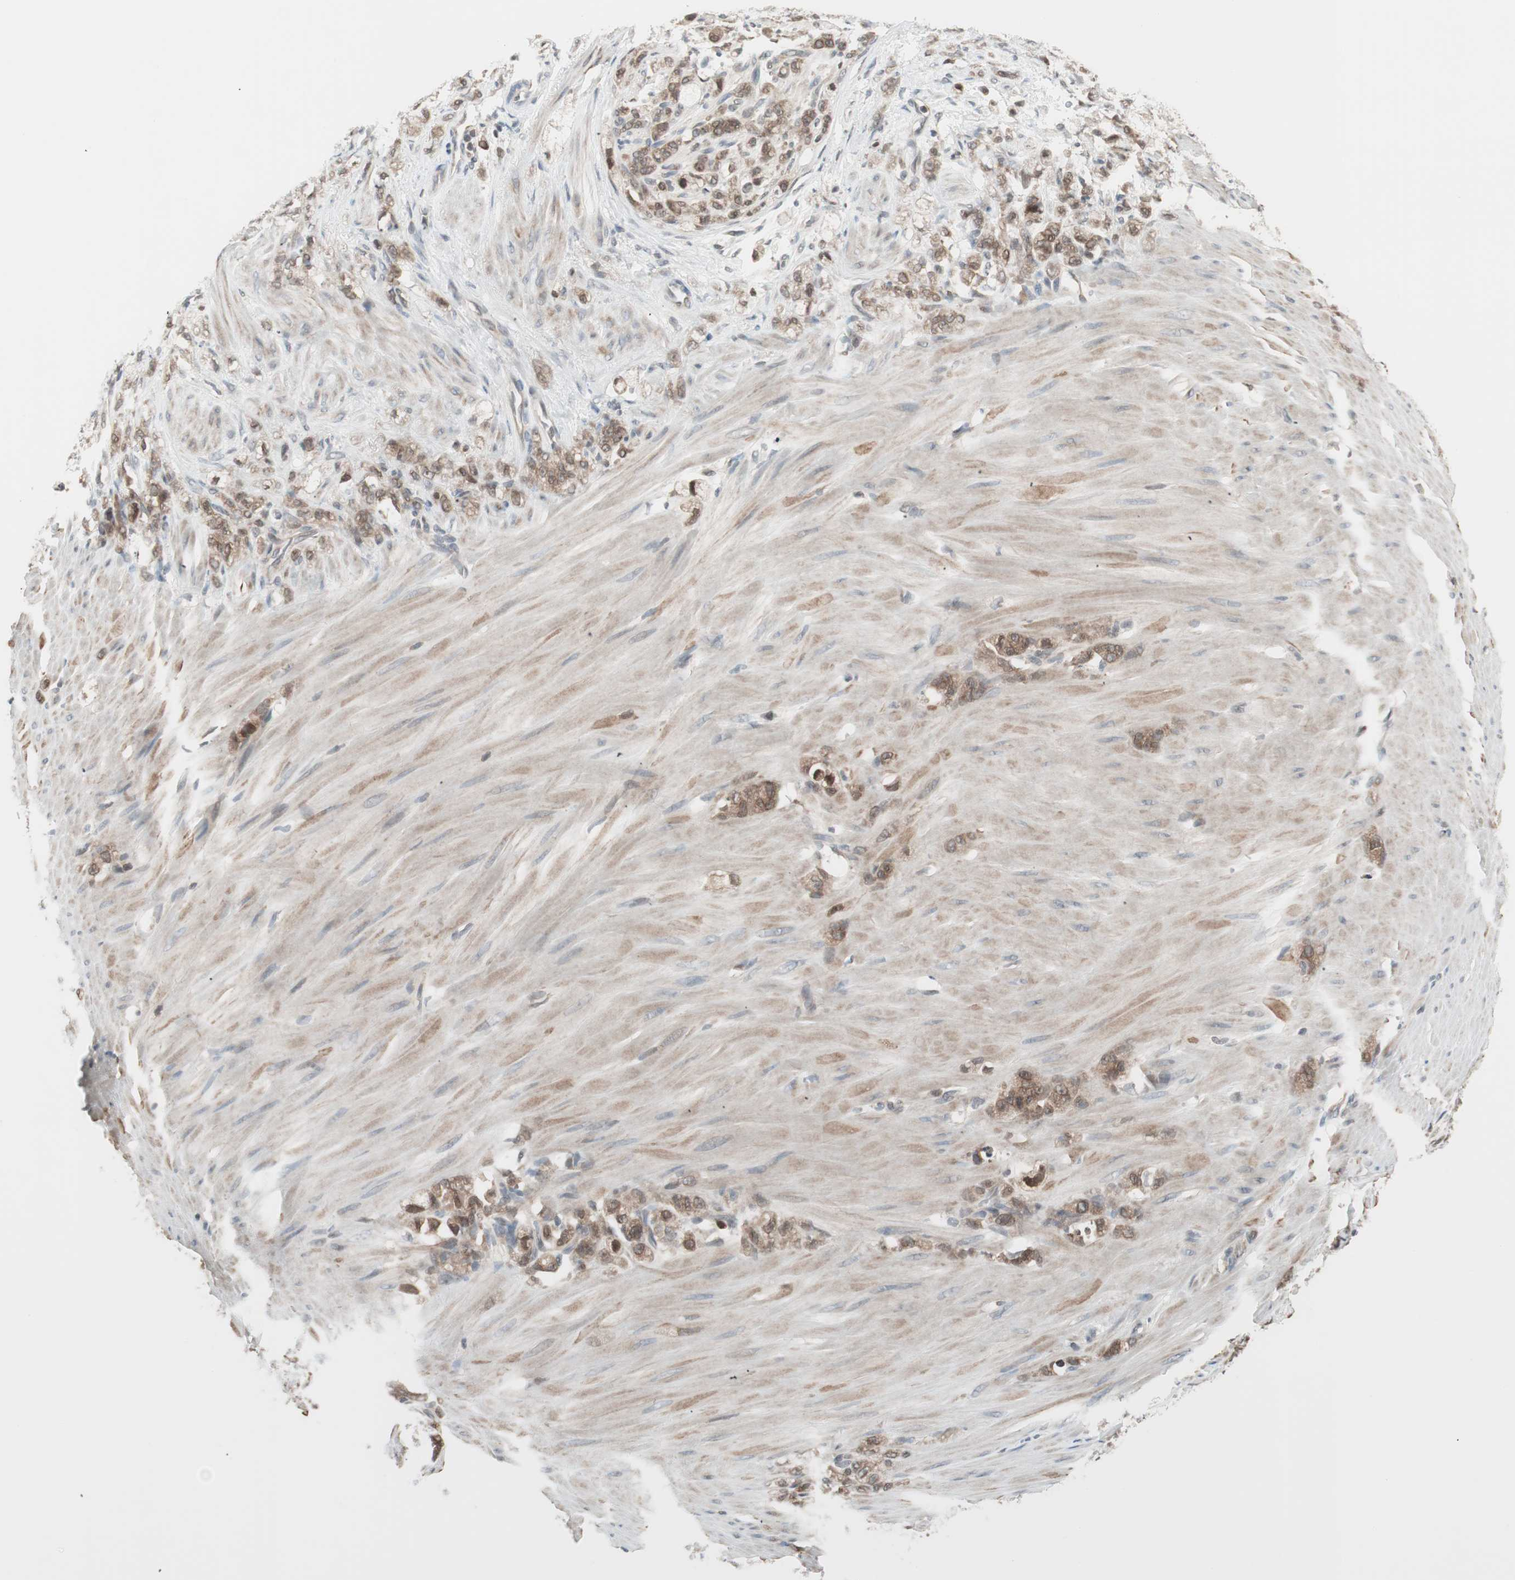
{"staining": {"intensity": "moderate", "quantity": ">75%", "location": "cytoplasmic/membranous"}, "tissue": "stomach cancer", "cell_type": "Tumor cells", "image_type": "cancer", "snomed": [{"axis": "morphology", "description": "Adenocarcinoma, NOS"}, {"axis": "topography", "description": "Stomach"}], "caption": "Immunohistochemistry (IHC) staining of stomach cancer, which reveals medium levels of moderate cytoplasmic/membranous expression in about >75% of tumor cells indicating moderate cytoplasmic/membranous protein expression. The staining was performed using DAB (3,3'-diaminobenzidine) (brown) for protein detection and nuclei were counterstained in hematoxylin (blue).", "gene": "UBE2I", "patient": {"sex": "male", "age": 82}}